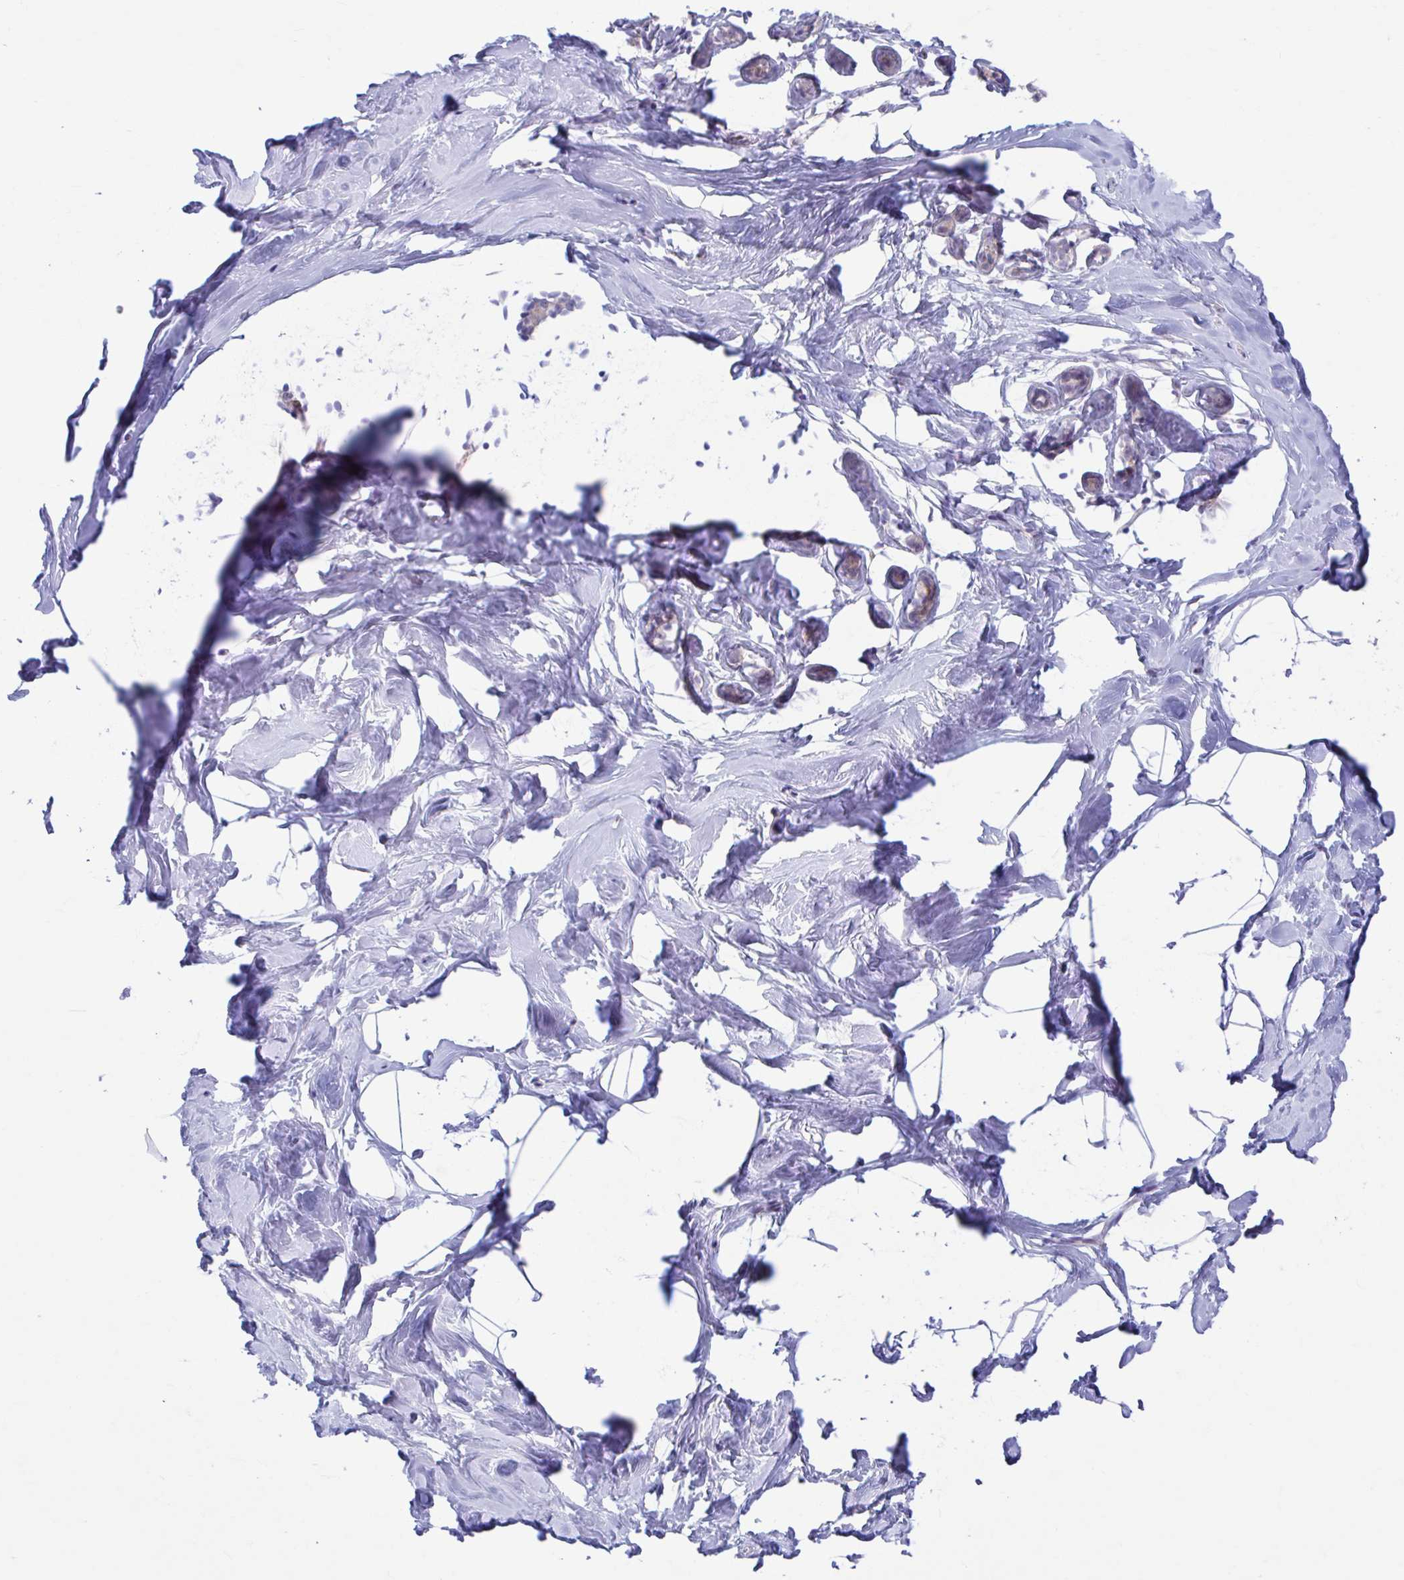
{"staining": {"intensity": "negative", "quantity": "none", "location": "none"}, "tissue": "breast", "cell_type": "Adipocytes", "image_type": "normal", "snomed": [{"axis": "morphology", "description": "Normal tissue, NOS"}, {"axis": "topography", "description": "Breast"}], "caption": "Human breast stained for a protein using immunohistochemistry (IHC) exhibits no expression in adipocytes.", "gene": "ADAT3", "patient": {"sex": "female", "age": 32}}